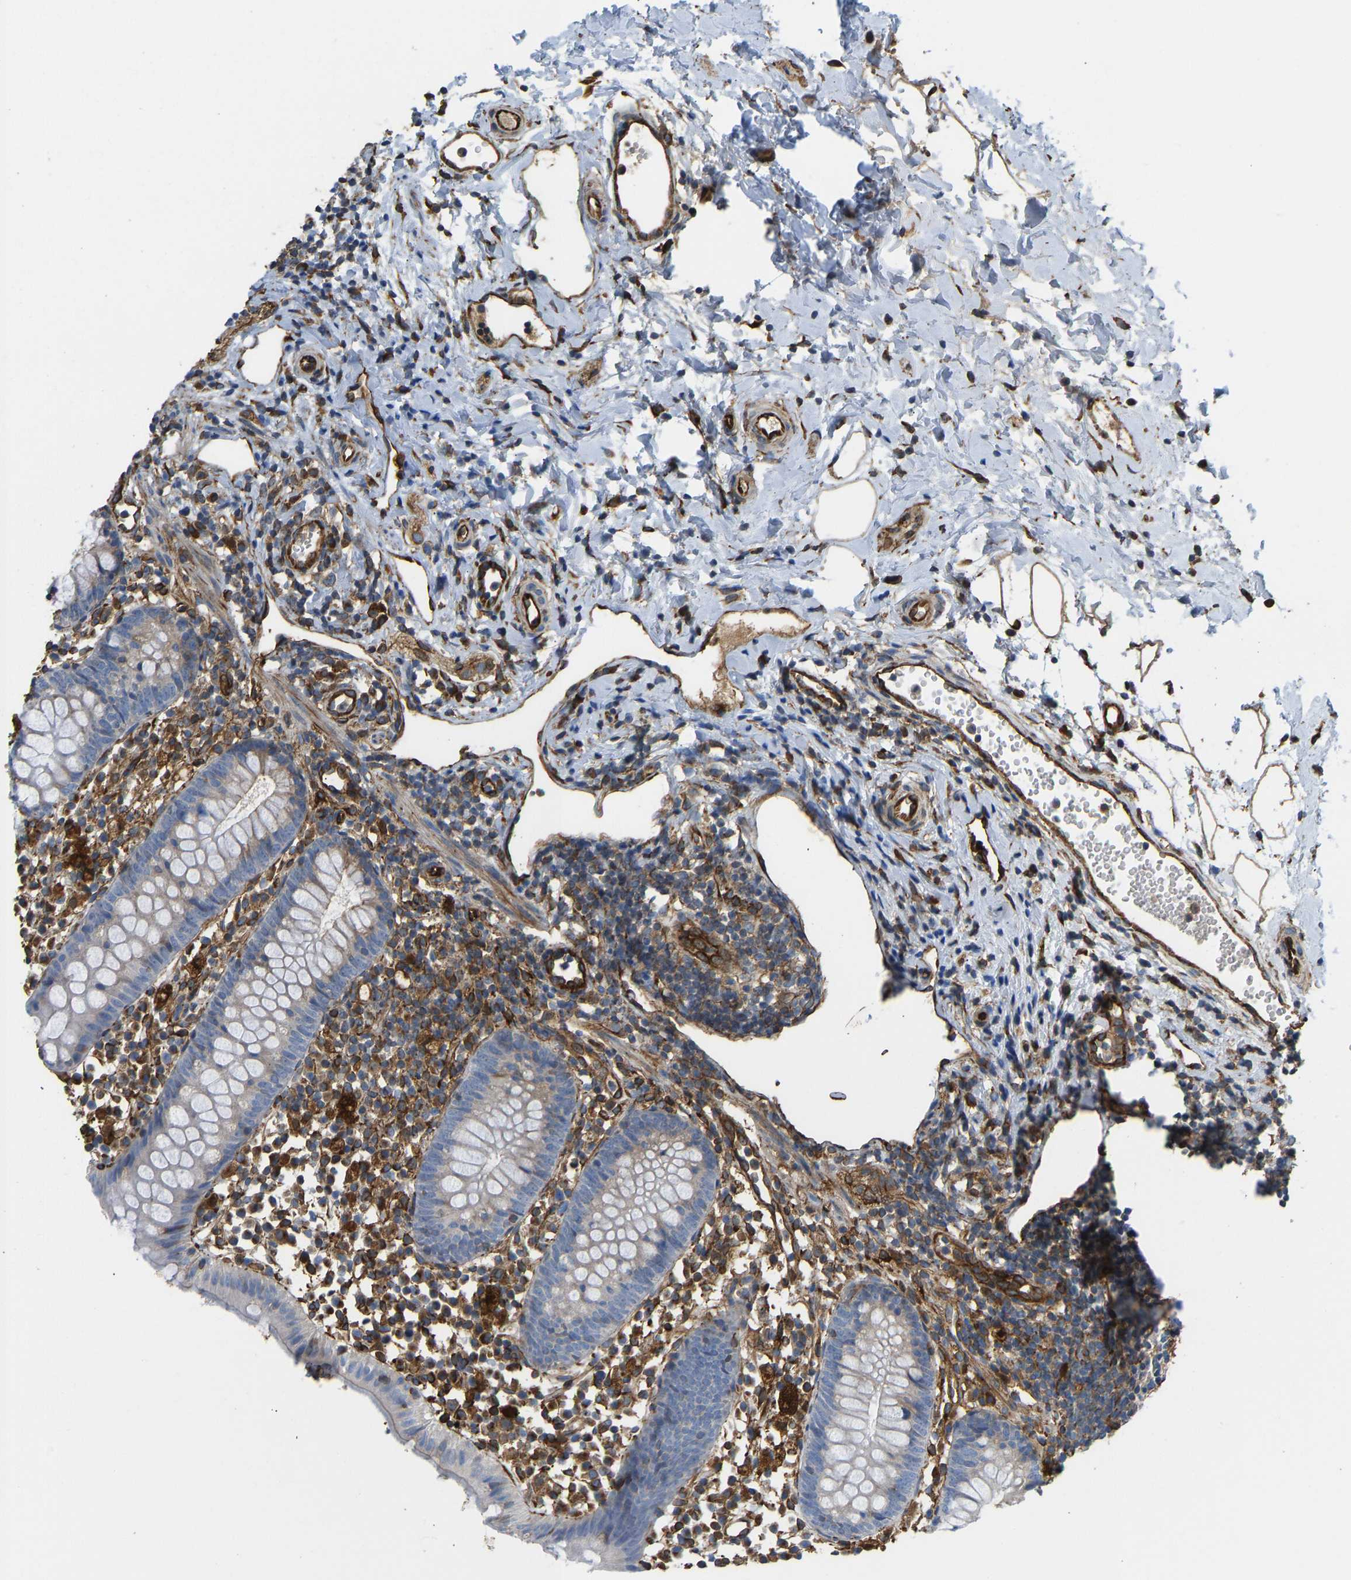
{"staining": {"intensity": "weak", "quantity": "25%-75%", "location": "cytoplasmic/membranous"}, "tissue": "appendix", "cell_type": "Glandular cells", "image_type": "normal", "snomed": [{"axis": "morphology", "description": "Normal tissue, NOS"}, {"axis": "topography", "description": "Appendix"}], "caption": "This image reveals immunohistochemistry (IHC) staining of normal human appendix, with low weak cytoplasmic/membranous expression in approximately 25%-75% of glandular cells.", "gene": "BEX3", "patient": {"sex": "female", "age": 20}}